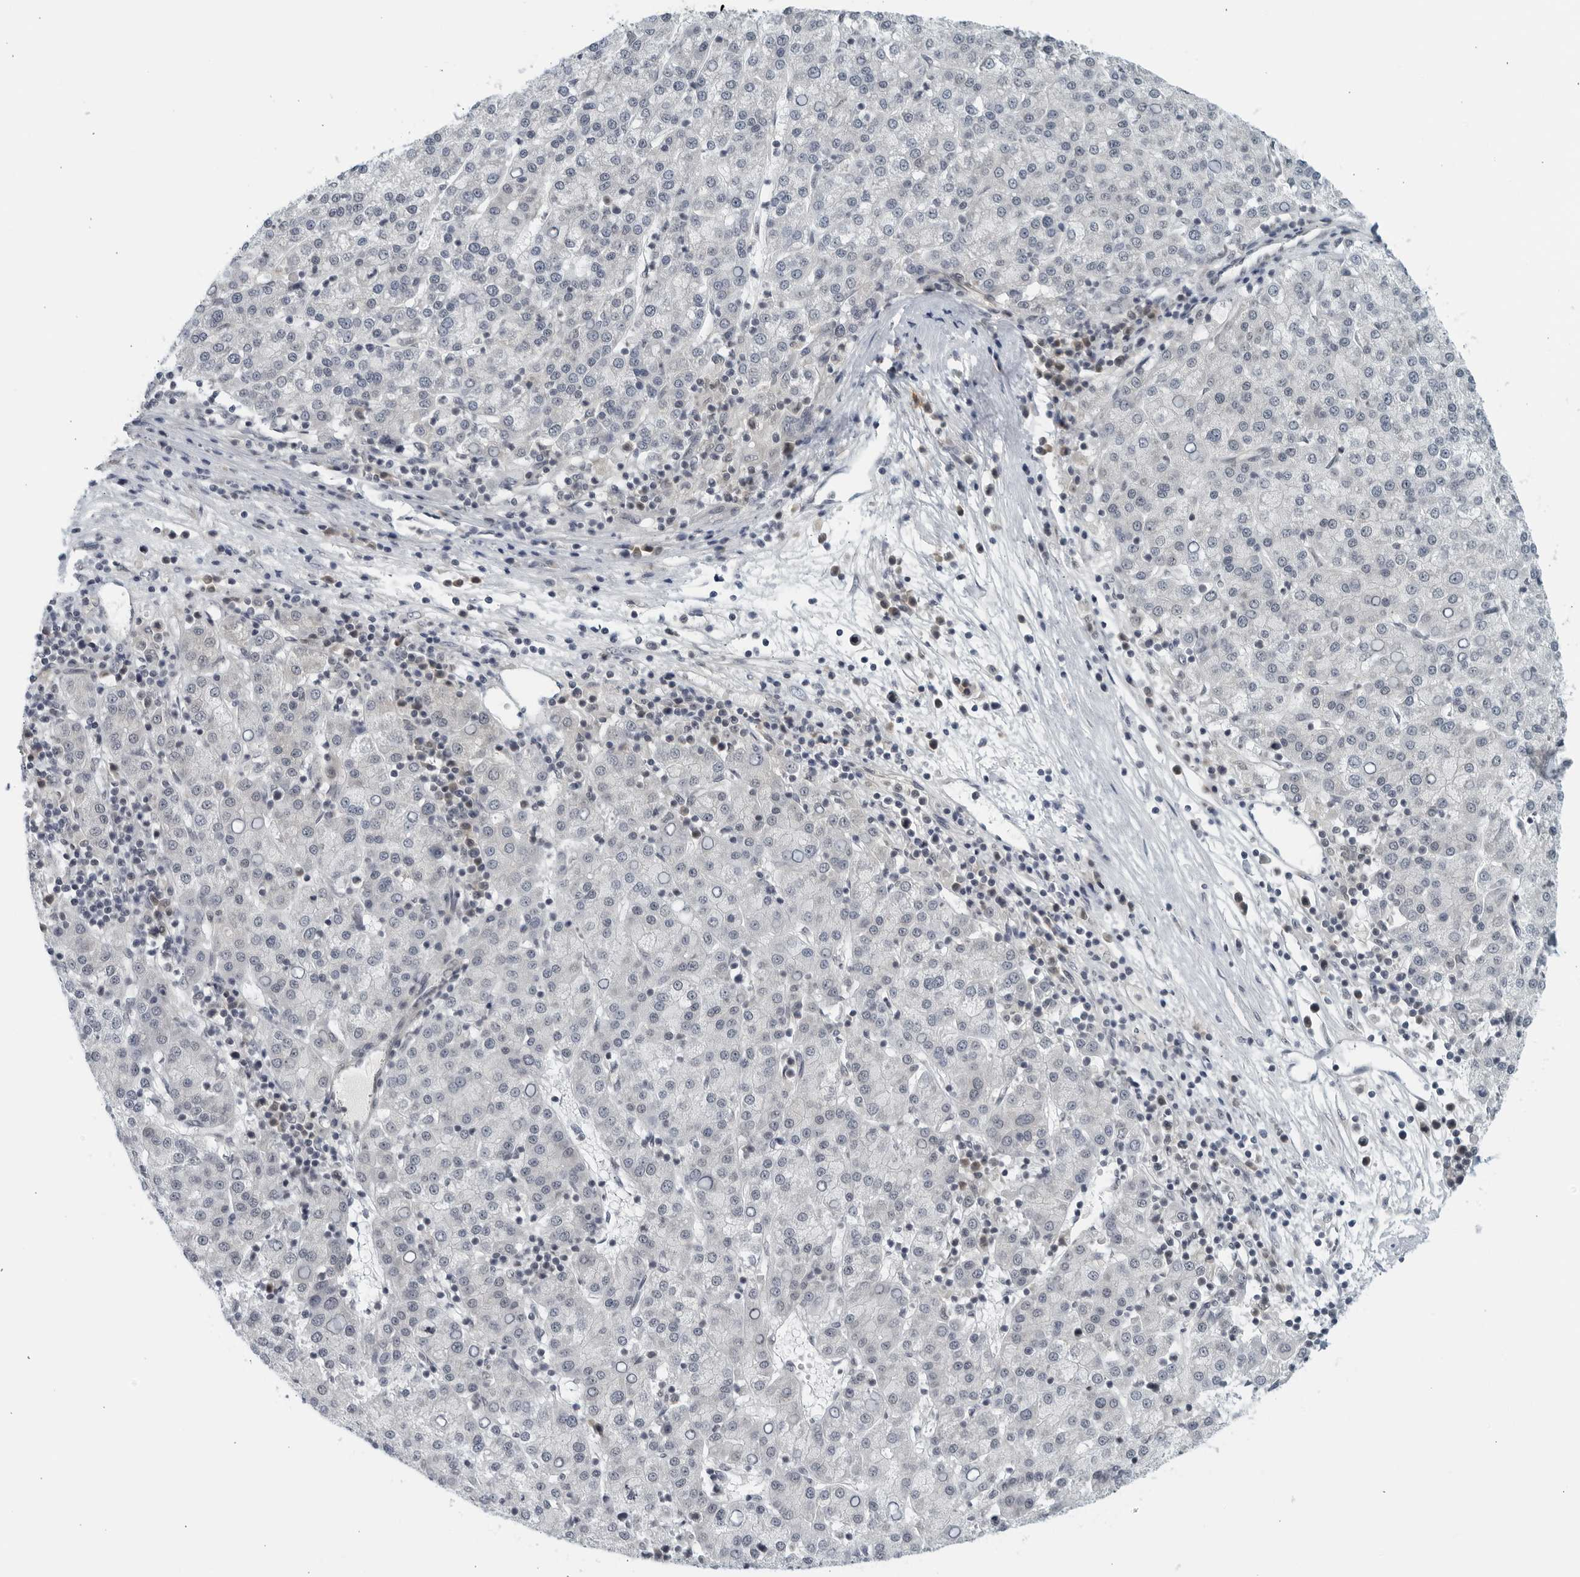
{"staining": {"intensity": "negative", "quantity": "none", "location": "none"}, "tissue": "liver cancer", "cell_type": "Tumor cells", "image_type": "cancer", "snomed": [{"axis": "morphology", "description": "Carcinoma, Hepatocellular, NOS"}, {"axis": "topography", "description": "Liver"}], "caption": "DAB (3,3'-diaminobenzidine) immunohistochemical staining of human liver cancer (hepatocellular carcinoma) demonstrates no significant staining in tumor cells.", "gene": "RC3H1", "patient": {"sex": "female", "age": 58}}